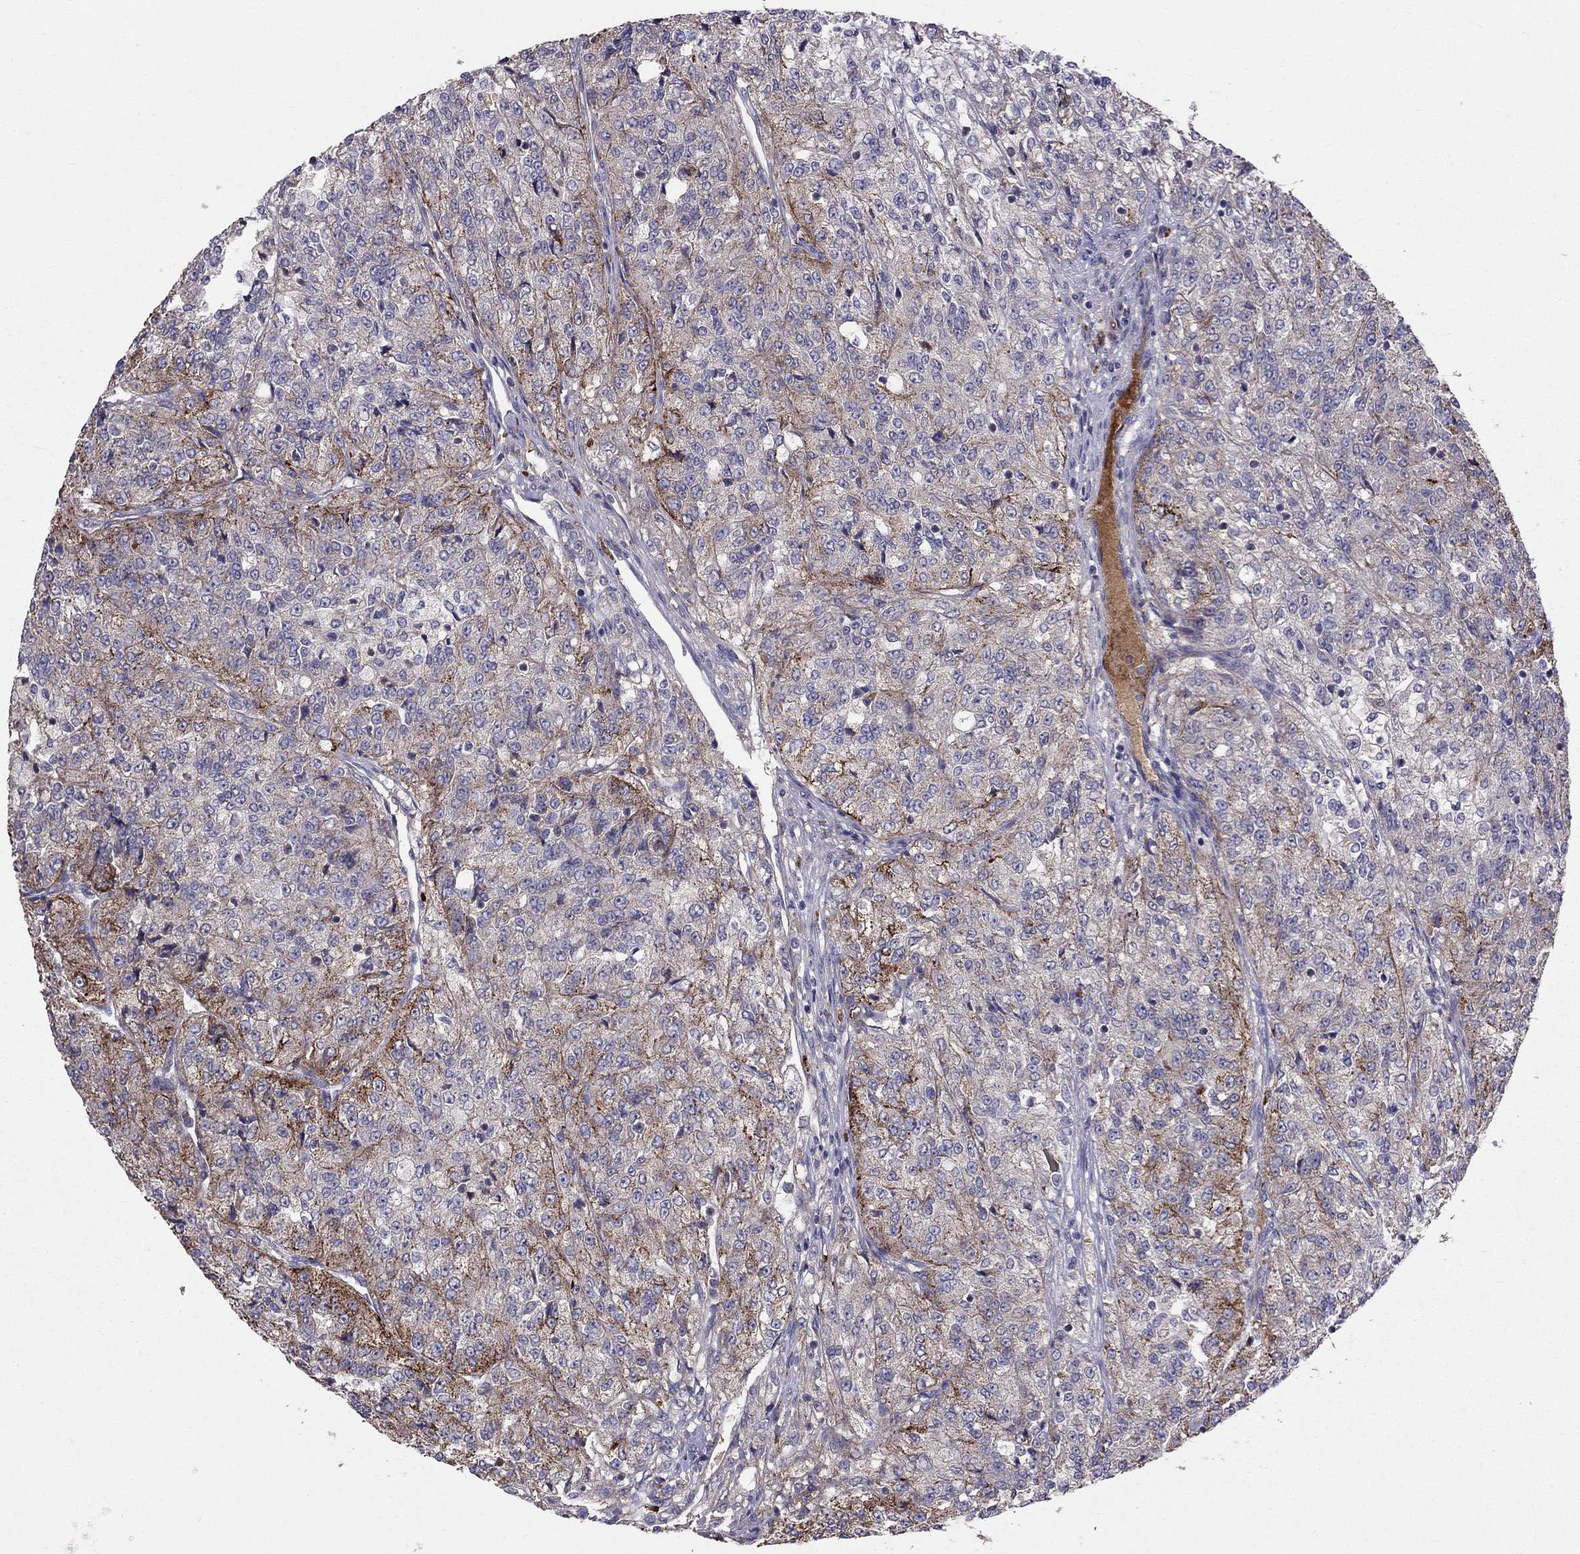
{"staining": {"intensity": "moderate", "quantity": "<25%", "location": "cytoplasmic/membranous"}, "tissue": "renal cancer", "cell_type": "Tumor cells", "image_type": "cancer", "snomed": [{"axis": "morphology", "description": "Adenocarcinoma, NOS"}, {"axis": "topography", "description": "Kidney"}], "caption": "There is low levels of moderate cytoplasmic/membranous expression in tumor cells of renal adenocarcinoma, as demonstrated by immunohistochemical staining (brown color).", "gene": "PIK3CG", "patient": {"sex": "female", "age": 63}}